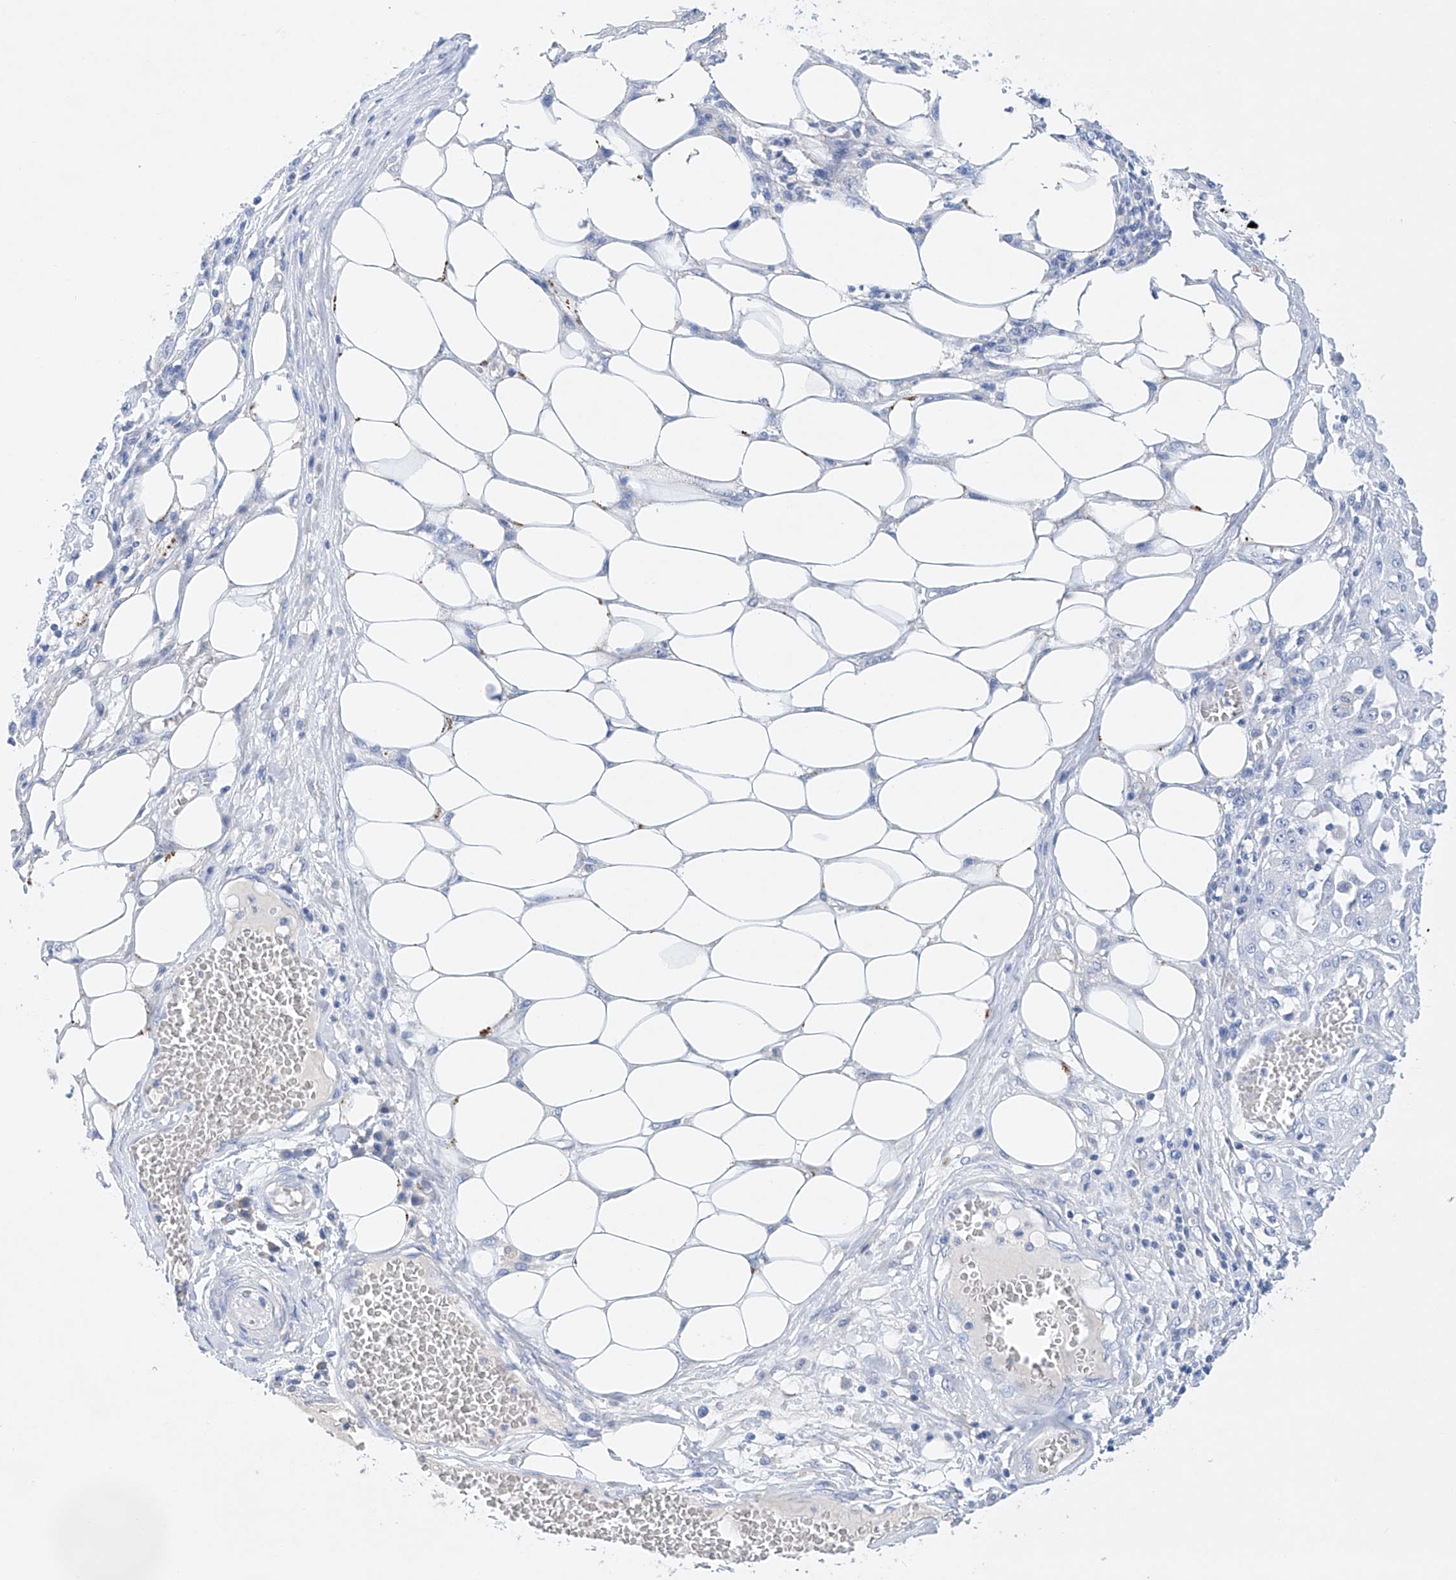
{"staining": {"intensity": "negative", "quantity": "none", "location": "none"}, "tissue": "skin cancer", "cell_type": "Tumor cells", "image_type": "cancer", "snomed": [{"axis": "morphology", "description": "Squamous cell carcinoma, NOS"}, {"axis": "morphology", "description": "Squamous cell carcinoma, metastatic, NOS"}, {"axis": "topography", "description": "Skin"}, {"axis": "topography", "description": "Lymph node"}], "caption": "DAB immunohistochemical staining of skin squamous cell carcinoma shows no significant staining in tumor cells.", "gene": "LURAP1", "patient": {"sex": "male", "age": 75}}